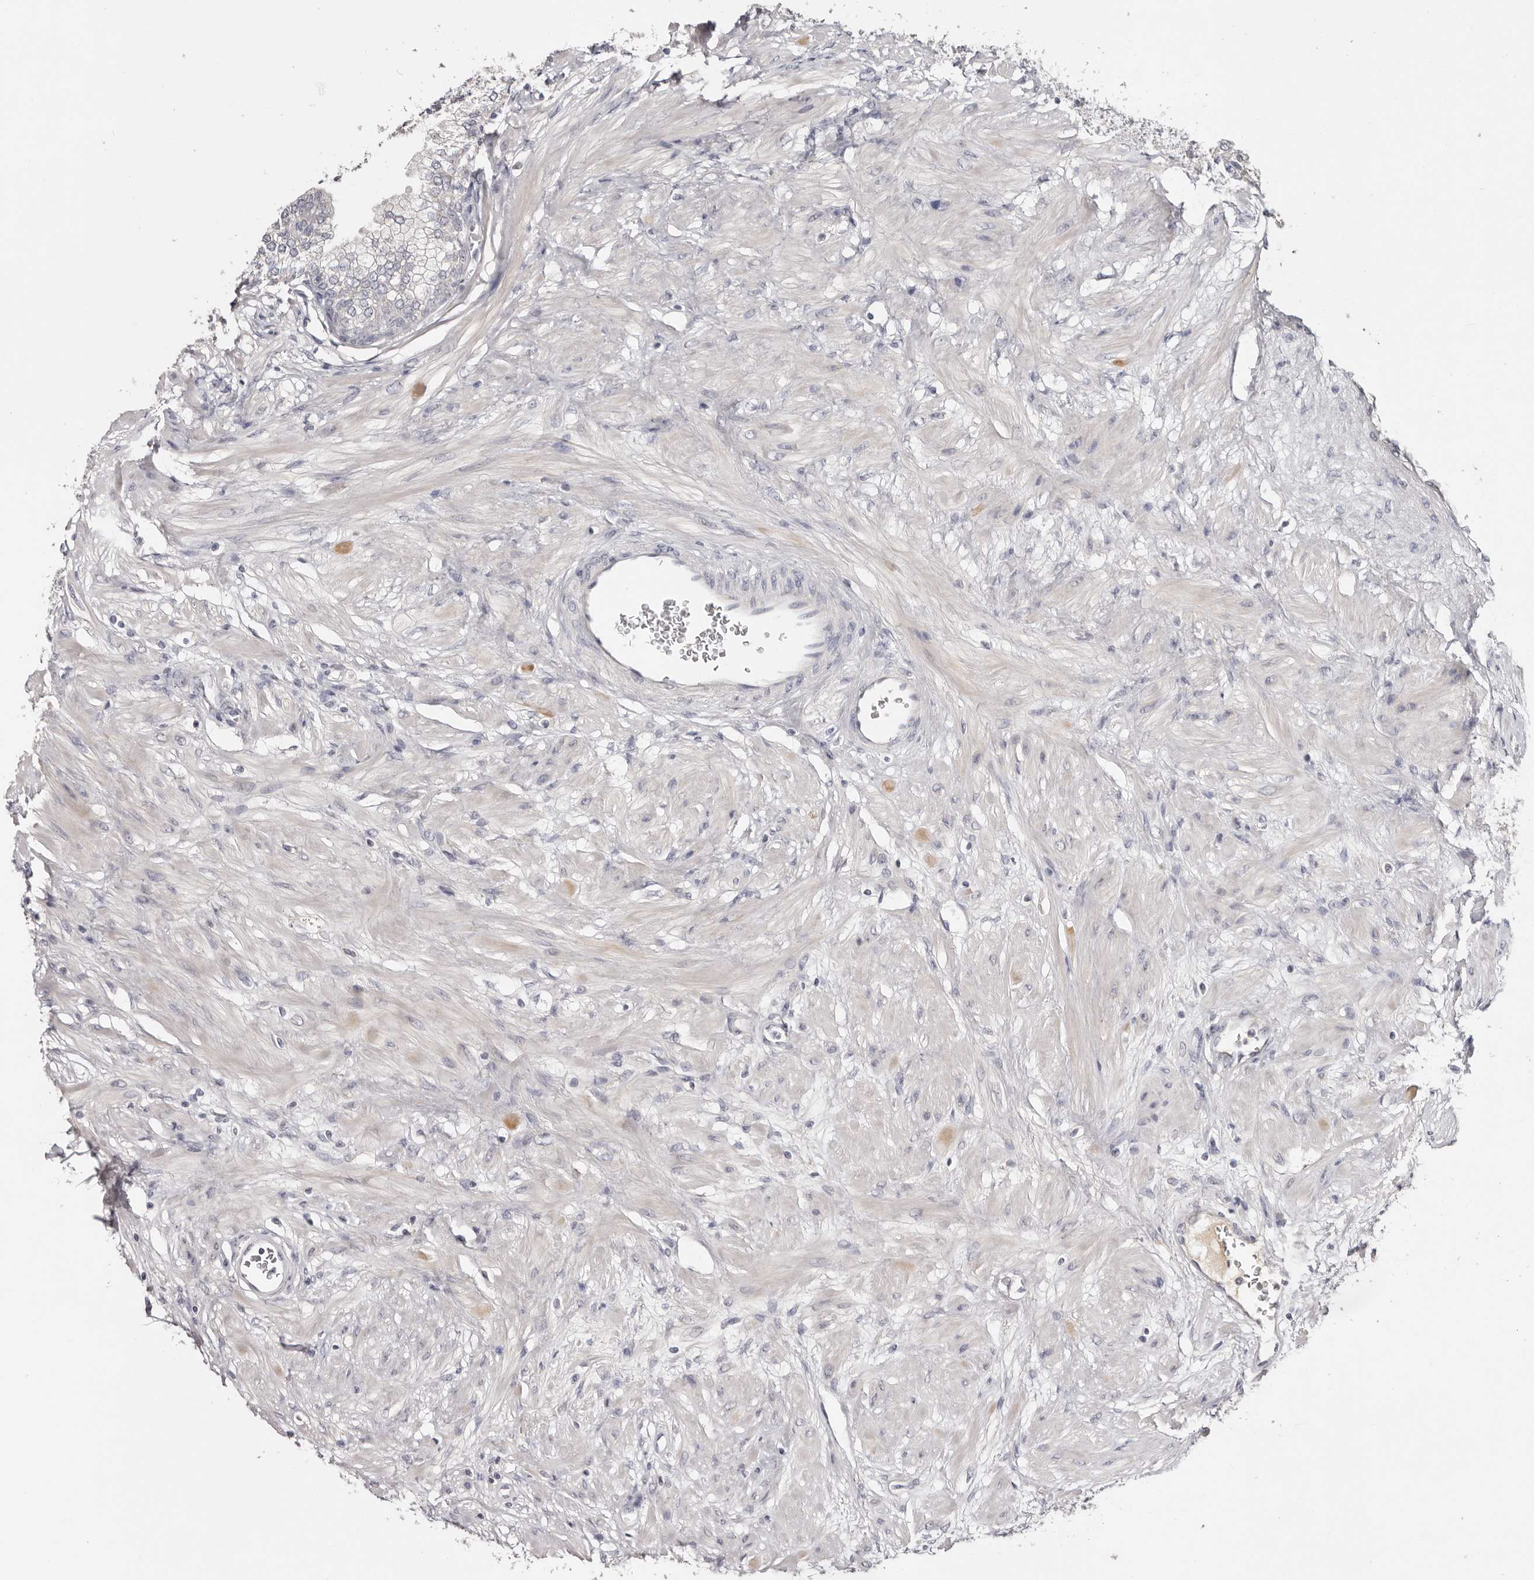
{"staining": {"intensity": "negative", "quantity": "none", "location": "none"}, "tissue": "prostate", "cell_type": "Glandular cells", "image_type": "normal", "snomed": [{"axis": "morphology", "description": "Normal tissue, NOS"}, {"axis": "morphology", "description": "Urothelial carcinoma, Low grade"}, {"axis": "topography", "description": "Urinary bladder"}, {"axis": "topography", "description": "Prostate"}], "caption": "There is no significant staining in glandular cells of prostate.", "gene": "CCDC190", "patient": {"sex": "male", "age": 60}}